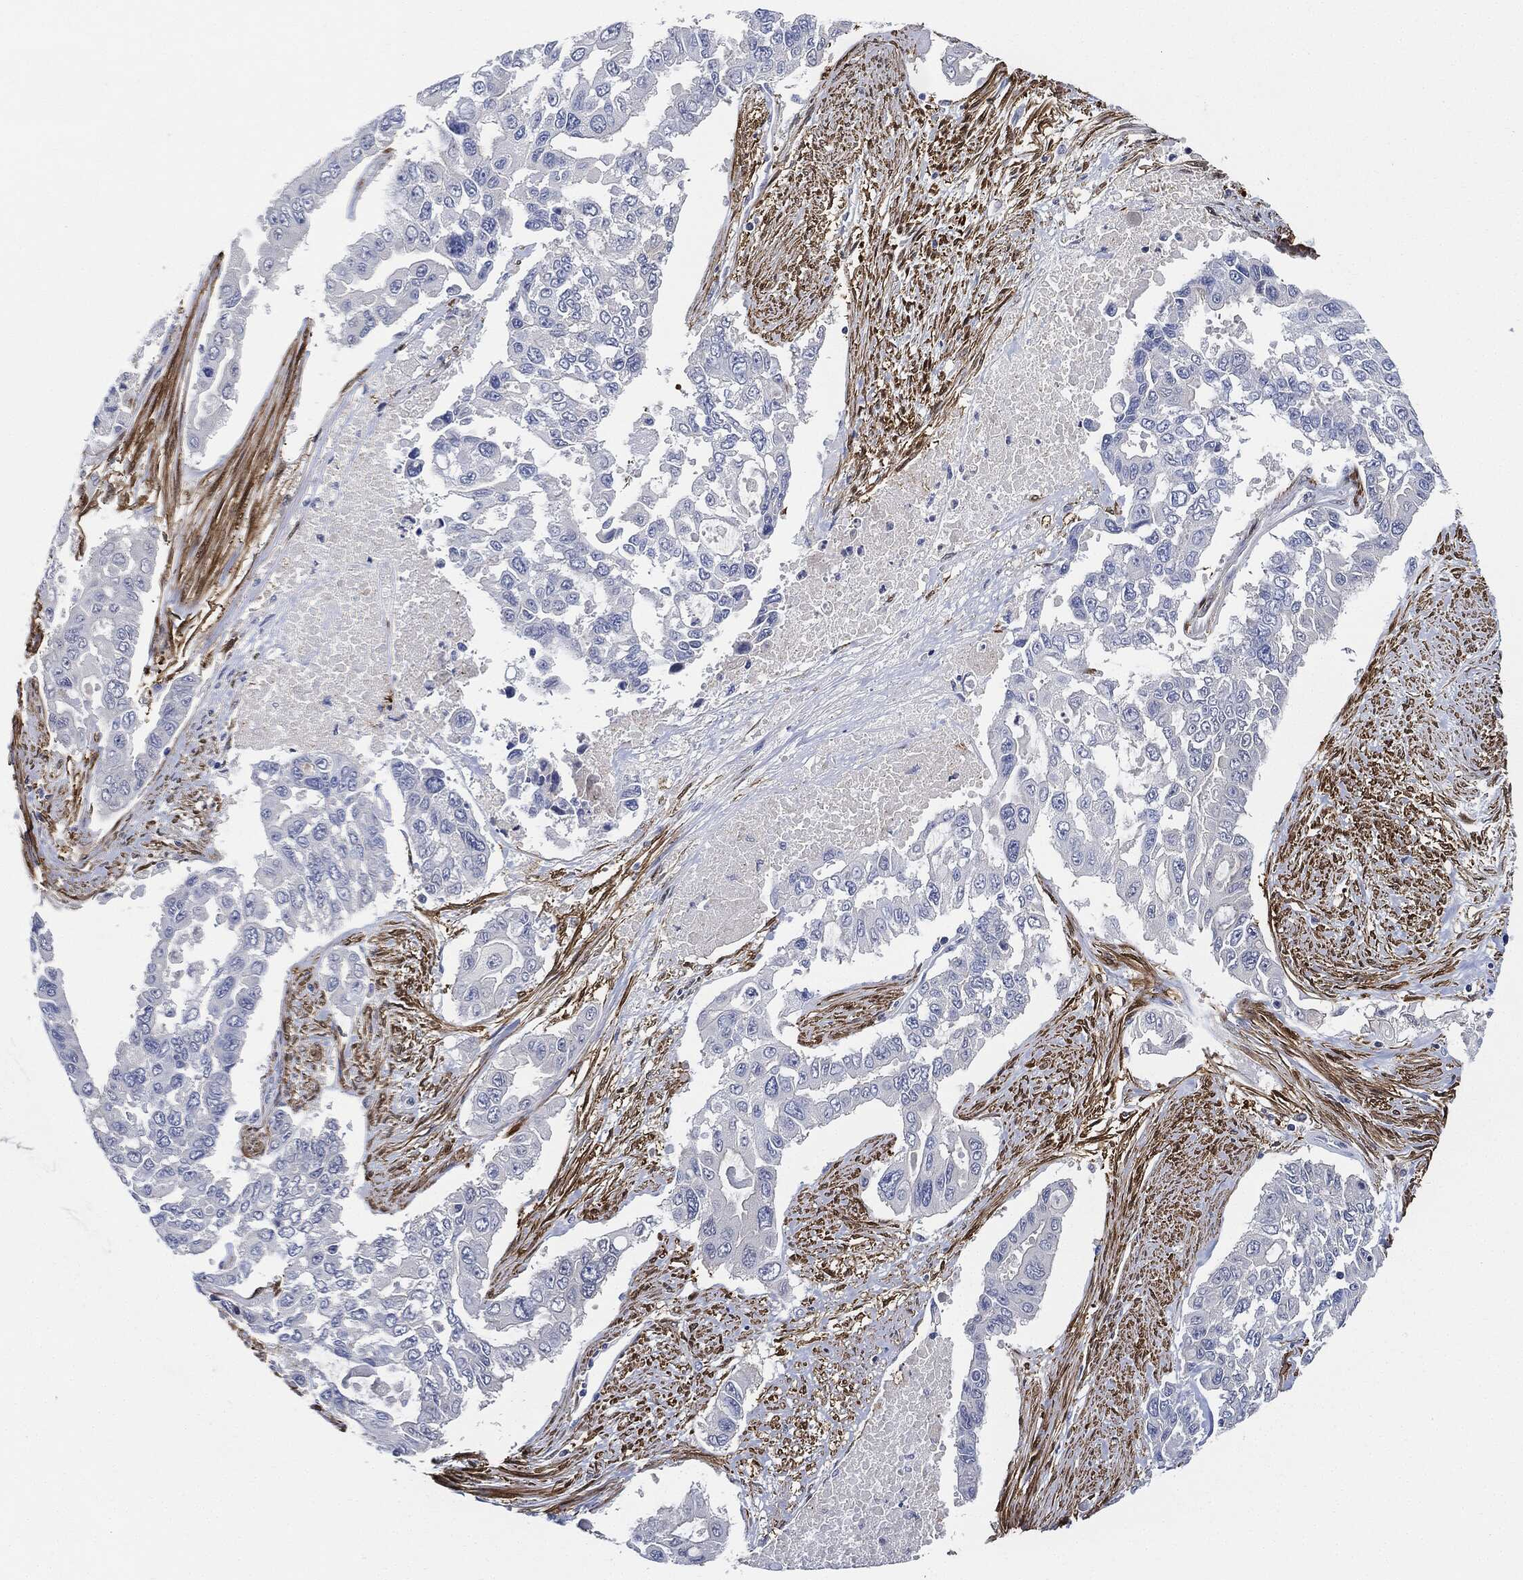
{"staining": {"intensity": "negative", "quantity": "none", "location": "none"}, "tissue": "endometrial cancer", "cell_type": "Tumor cells", "image_type": "cancer", "snomed": [{"axis": "morphology", "description": "Adenocarcinoma, NOS"}, {"axis": "topography", "description": "Uterus"}], "caption": "Tumor cells show no significant protein expression in endometrial cancer (adenocarcinoma).", "gene": "TAGLN", "patient": {"sex": "female", "age": 59}}